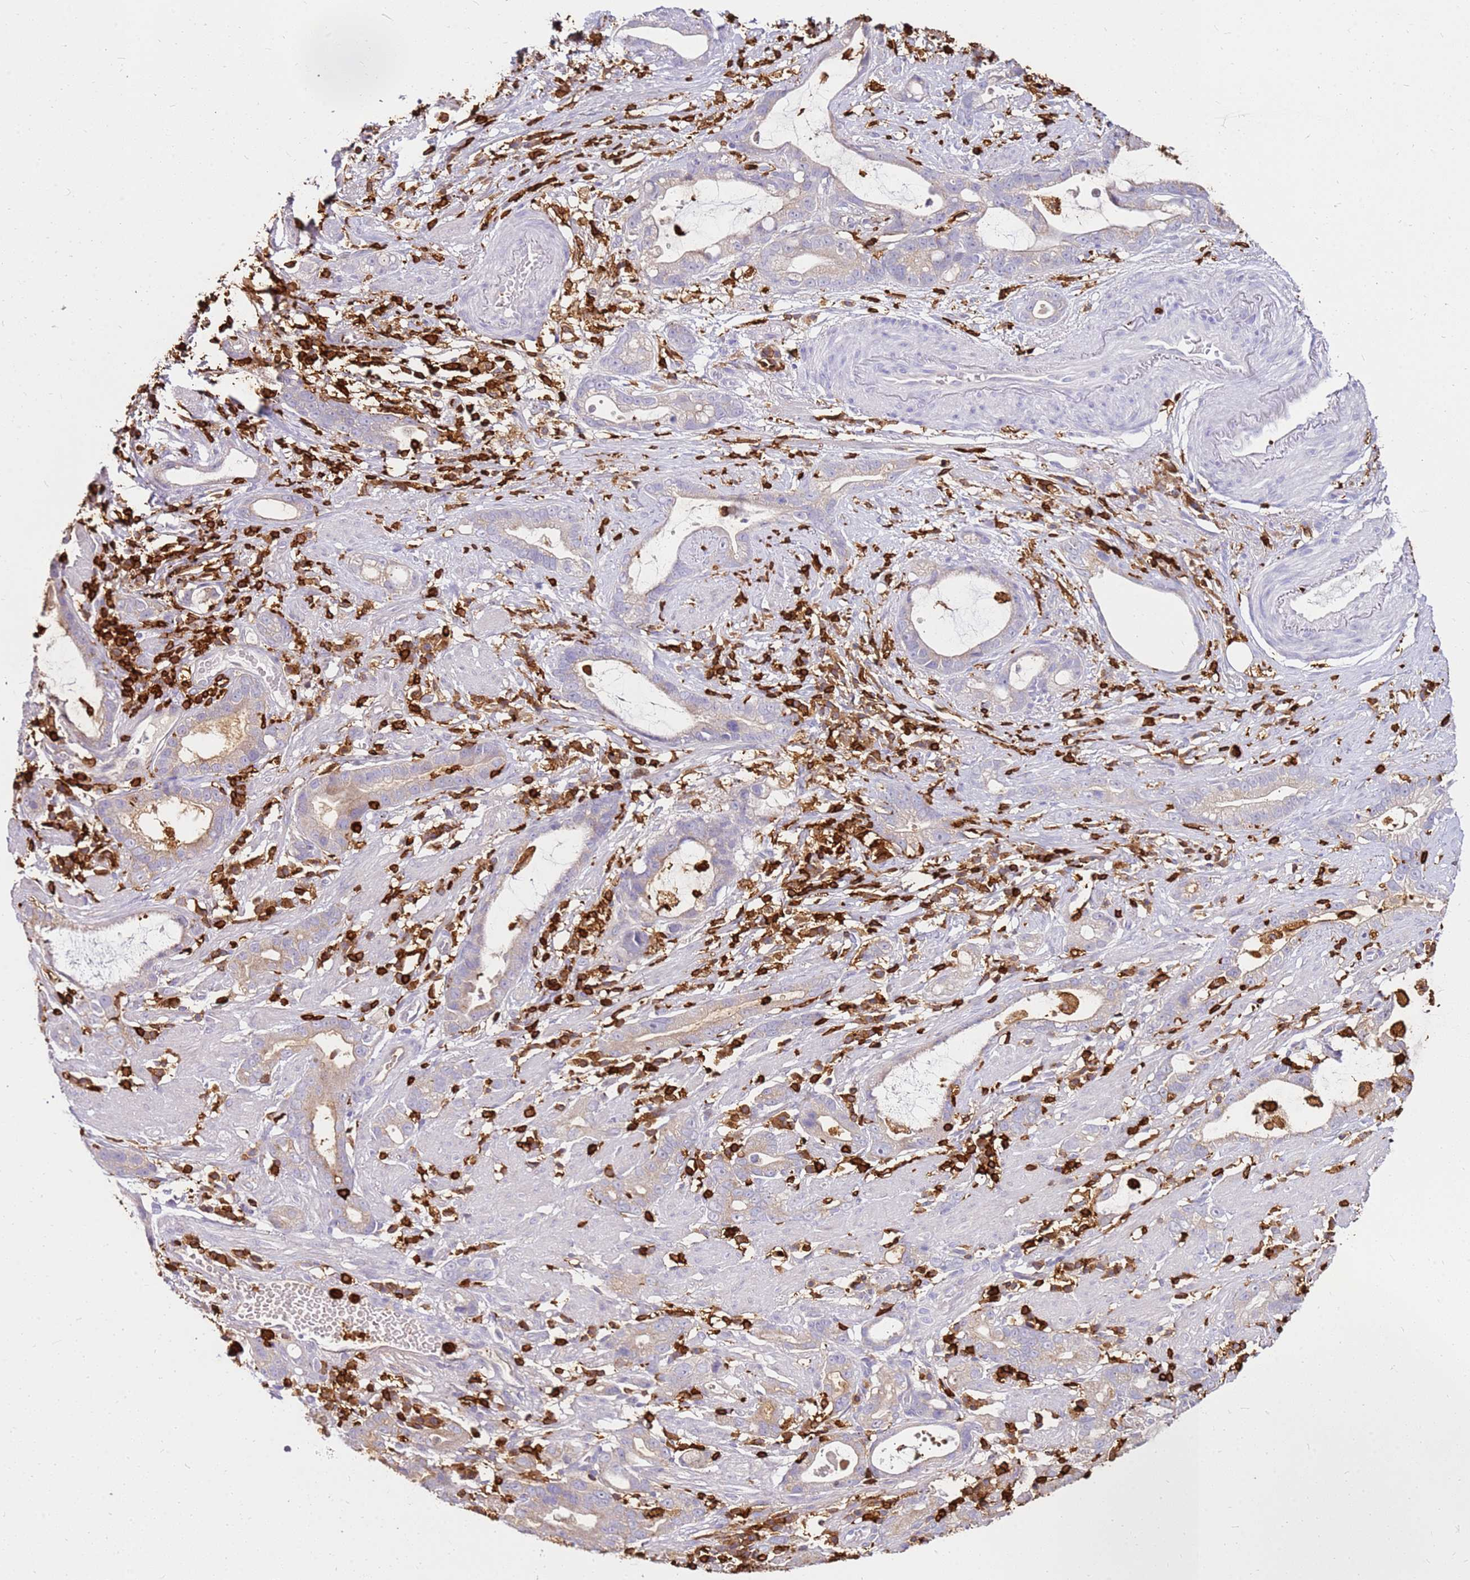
{"staining": {"intensity": "weak", "quantity": "<25%", "location": "cytoplasmic/membranous"}, "tissue": "stomach cancer", "cell_type": "Tumor cells", "image_type": "cancer", "snomed": [{"axis": "morphology", "description": "Adenocarcinoma, NOS"}, {"axis": "topography", "description": "Stomach"}], "caption": "High power microscopy micrograph of an immunohistochemistry (IHC) micrograph of stomach cancer (adenocarcinoma), revealing no significant expression in tumor cells. The staining is performed using DAB (3,3'-diaminobenzidine) brown chromogen with nuclei counter-stained in using hematoxylin.", "gene": "CORO1A", "patient": {"sex": "male", "age": 55}}